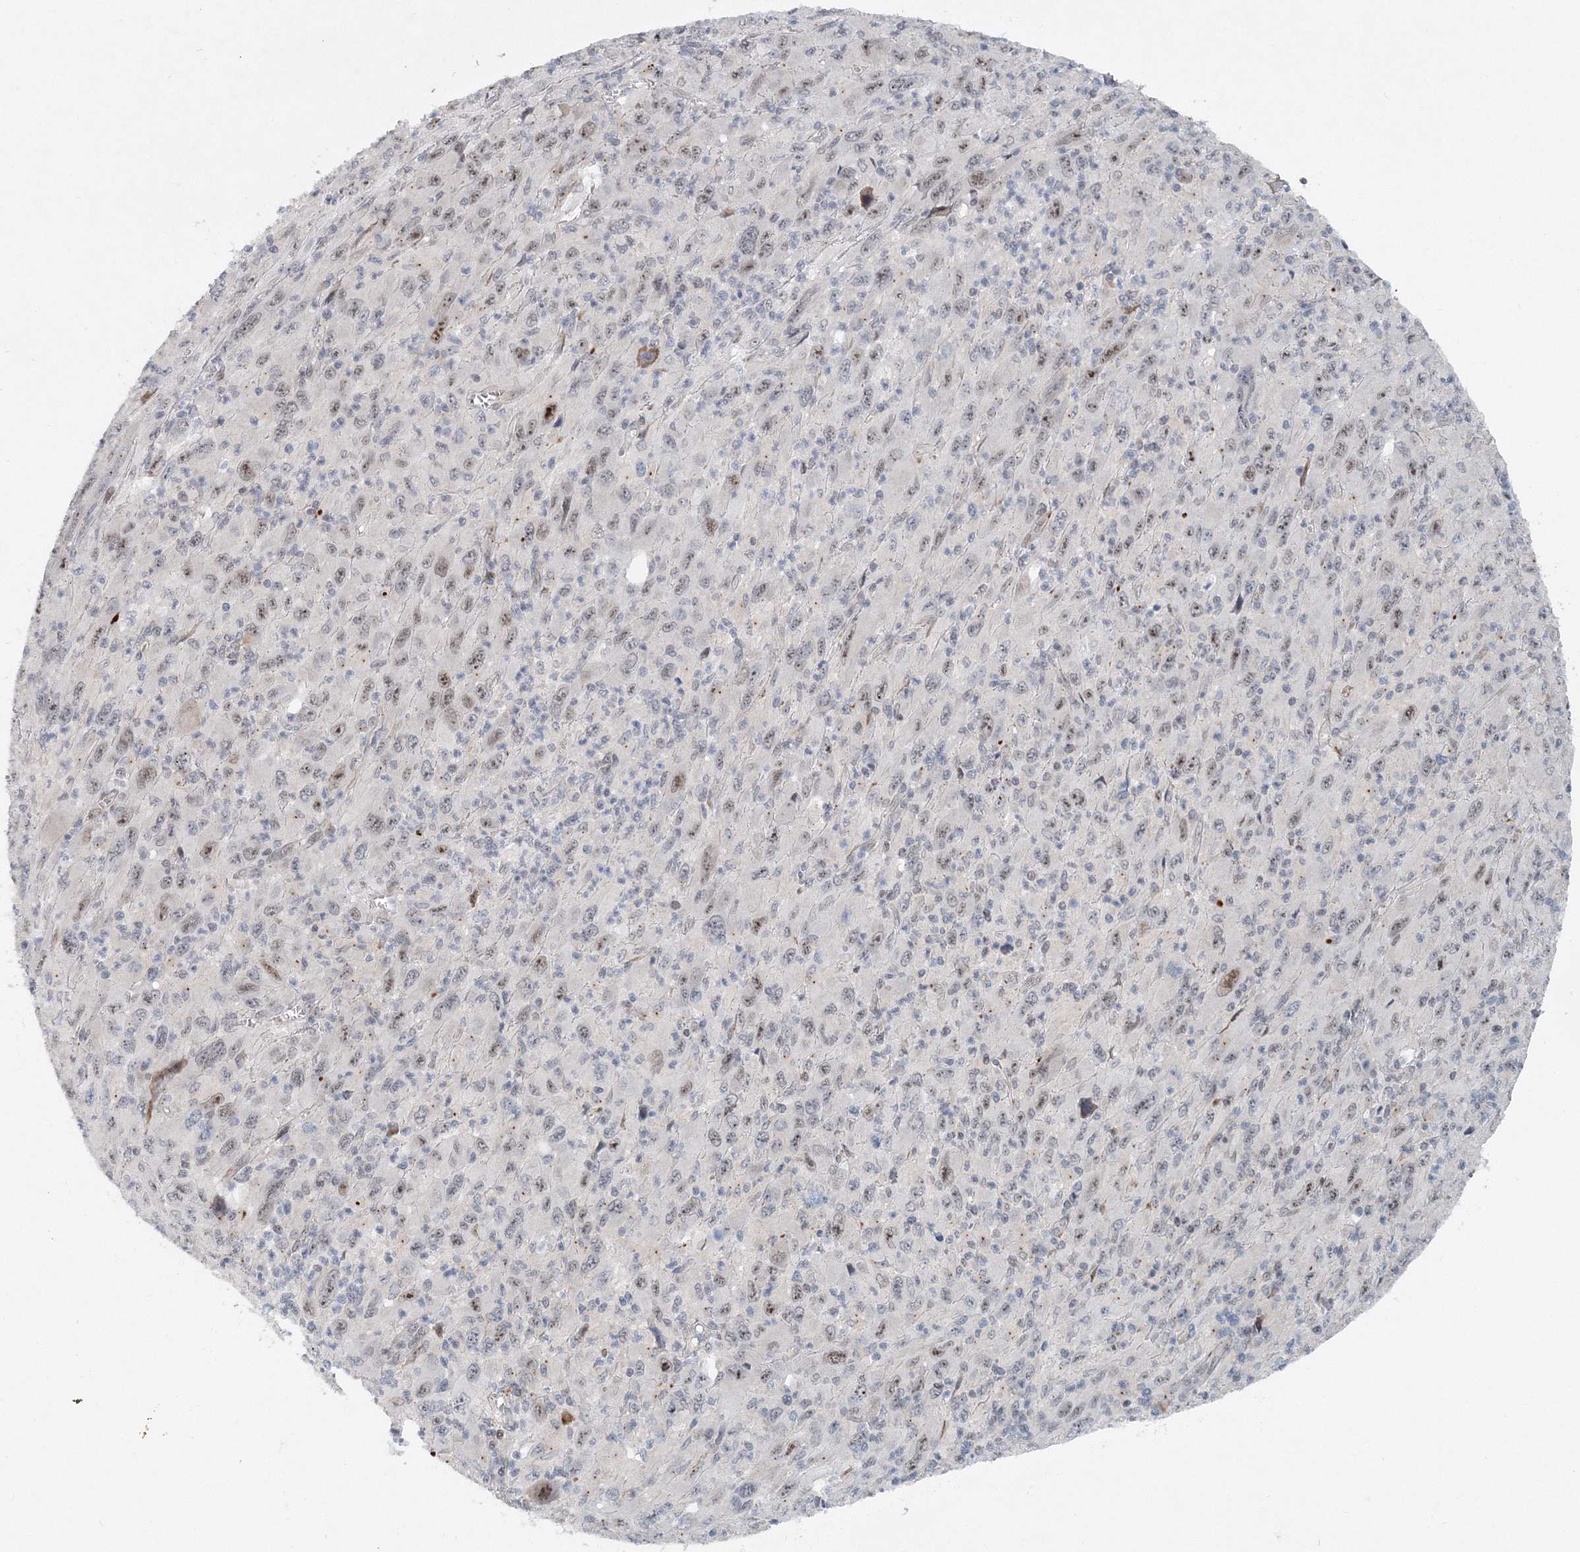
{"staining": {"intensity": "moderate", "quantity": "<25%", "location": "nuclear"}, "tissue": "melanoma", "cell_type": "Tumor cells", "image_type": "cancer", "snomed": [{"axis": "morphology", "description": "Malignant melanoma, Metastatic site"}, {"axis": "topography", "description": "Skin"}], "caption": "IHC image of human melanoma stained for a protein (brown), which displays low levels of moderate nuclear staining in approximately <25% of tumor cells.", "gene": "UIMC1", "patient": {"sex": "female", "age": 56}}